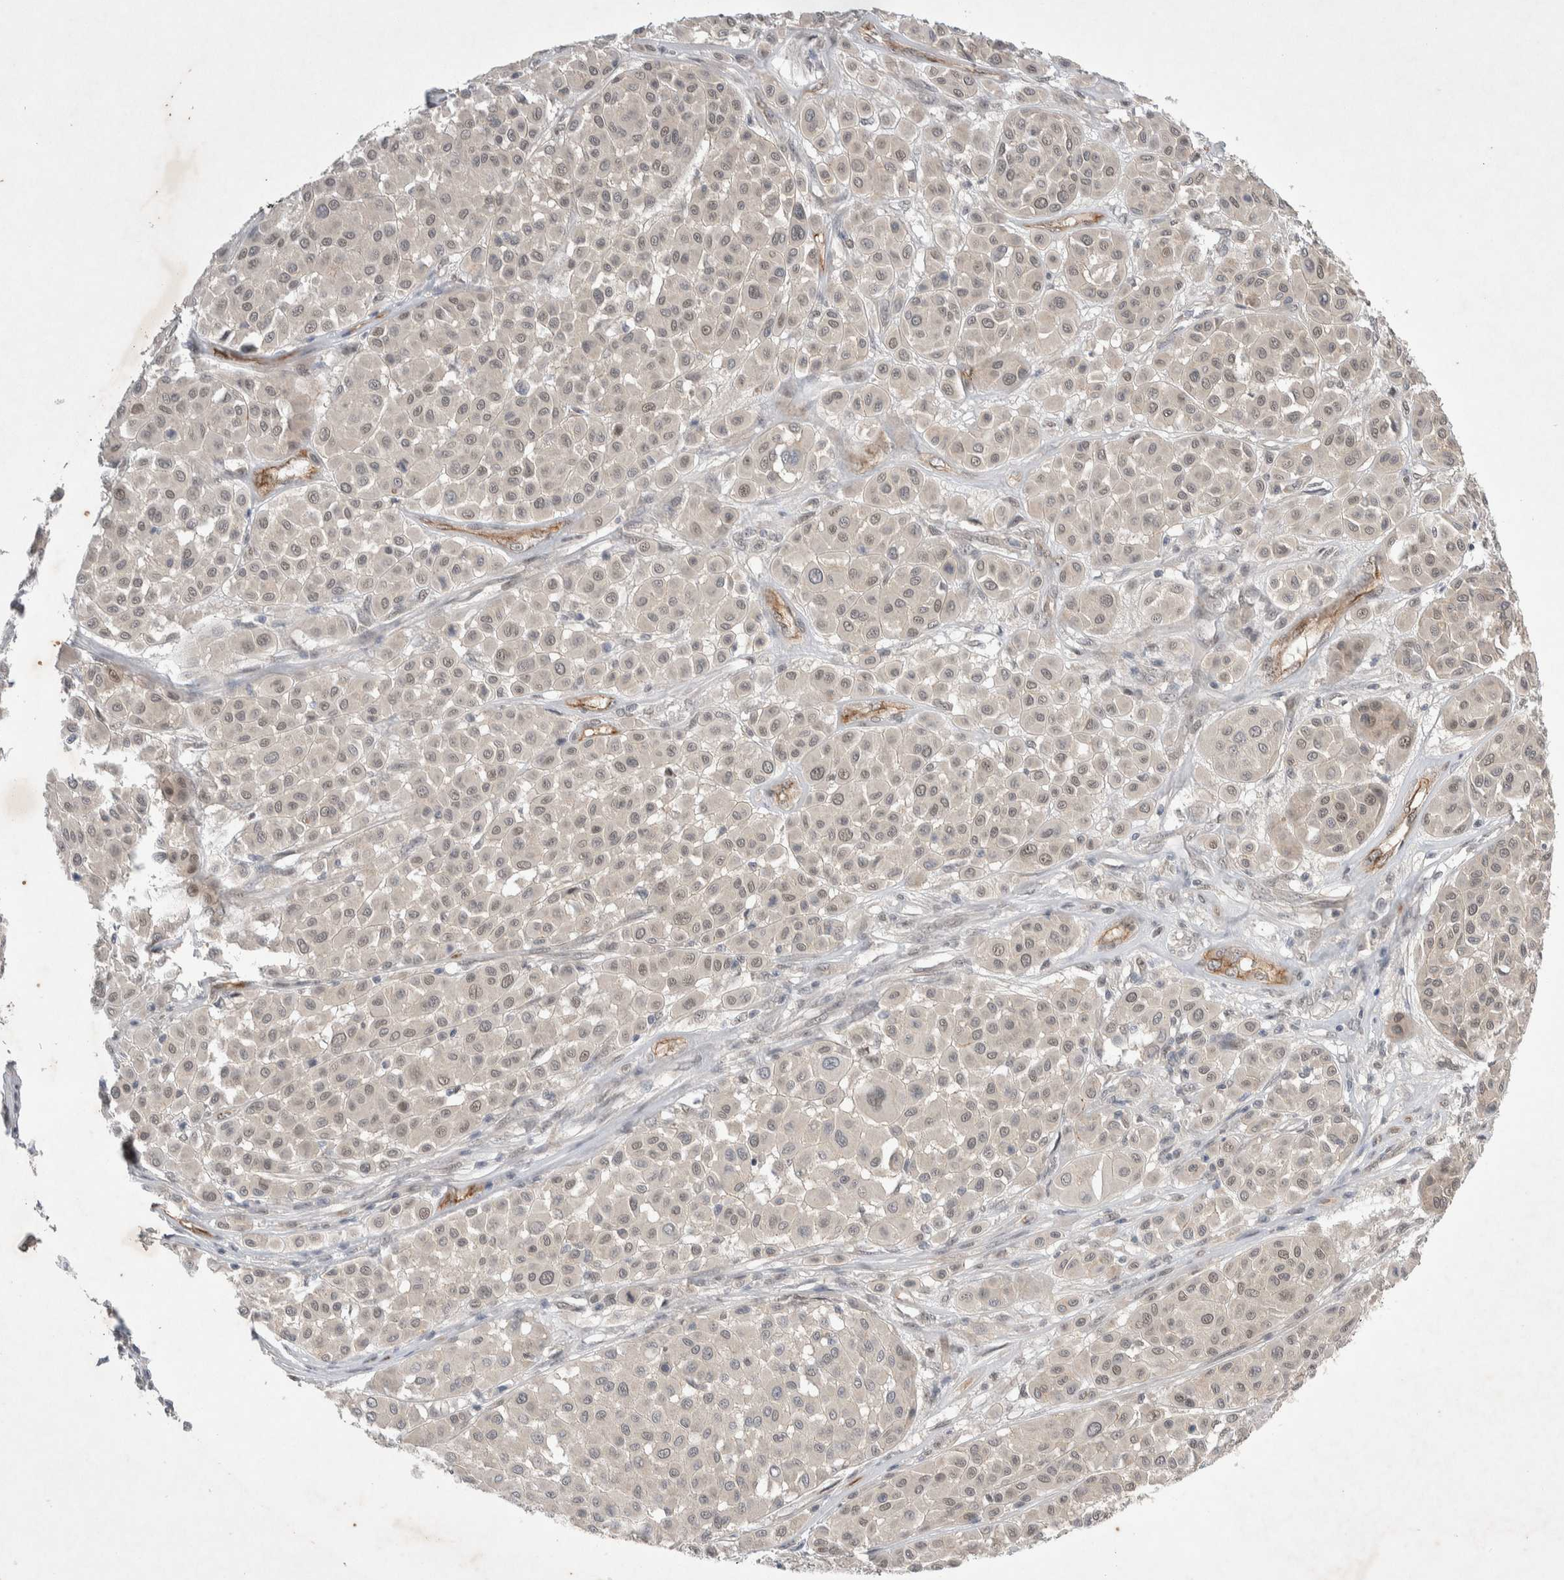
{"staining": {"intensity": "negative", "quantity": "none", "location": "none"}, "tissue": "melanoma", "cell_type": "Tumor cells", "image_type": "cancer", "snomed": [{"axis": "morphology", "description": "Malignant melanoma, Metastatic site"}, {"axis": "topography", "description": "Soft tissue"}], "caption": "Immunohistochemistry image of melanoma stained for a protein (brown), which exhibits no expression in tumor cells.", "gene": "ZNF704", "patient": {"sex": "male", "age": 41}}